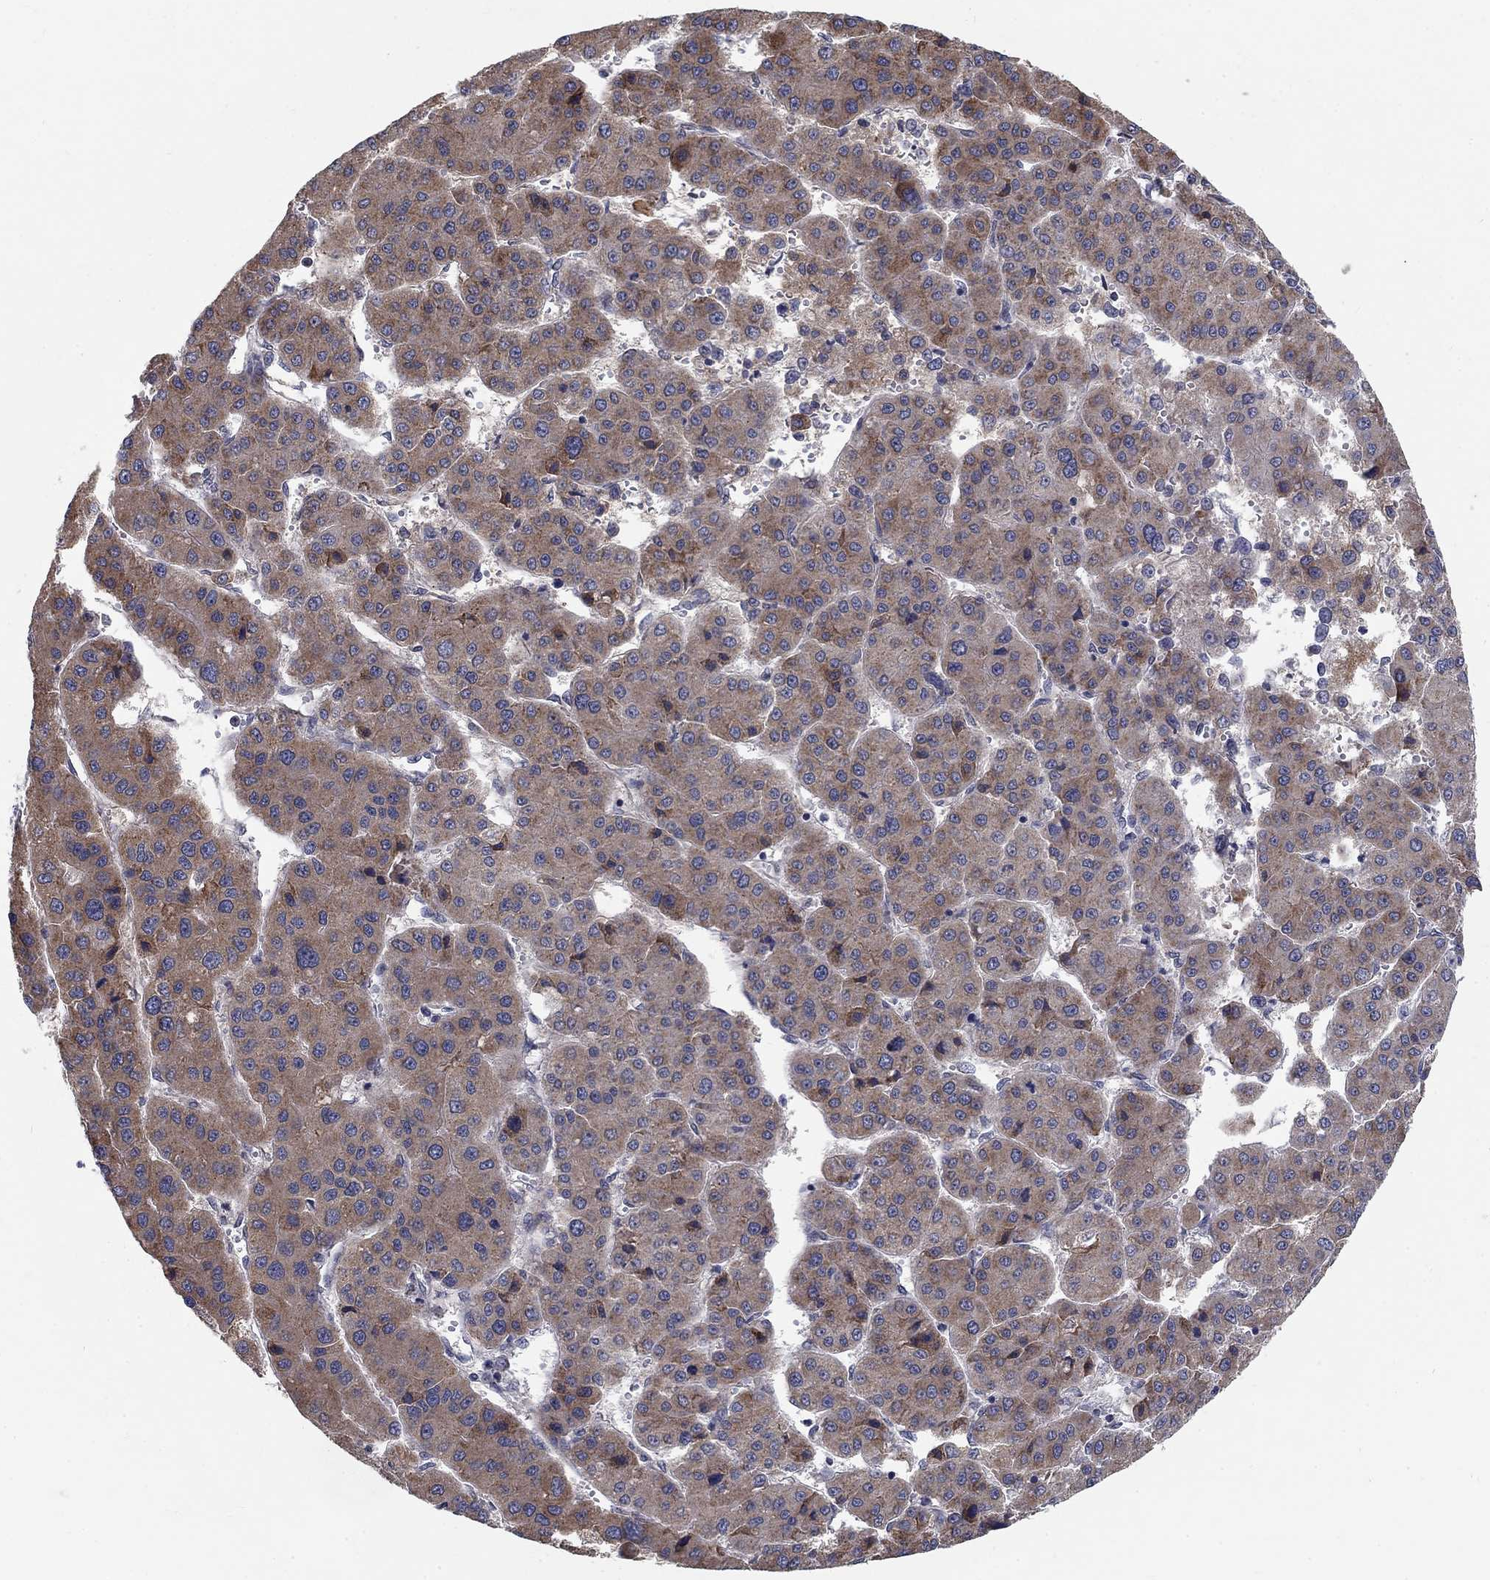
{"staining": {"intensity": "moderate", "quantity": ">75%", "location": "cytoplasmic/membranous"}, "tissue": "liver cancer", "cell_type": "Tumor cells", "image_type": "cancer", "snomed": [{"axis": "morphology", "description": "Carcinoma, Hepatocellular, NOS"}, {"axis": "topography", "description": "Liver"}], "caption": "The photomicrograph reveals immunohistochemical staining of liver hepatocellular carcinoma. There is moderate cytoplasmic/membranous expression is identified in approximately >75% of tumor cells.", "gene": "PANK3", "patient": {"sex": "male", "age": 73}}